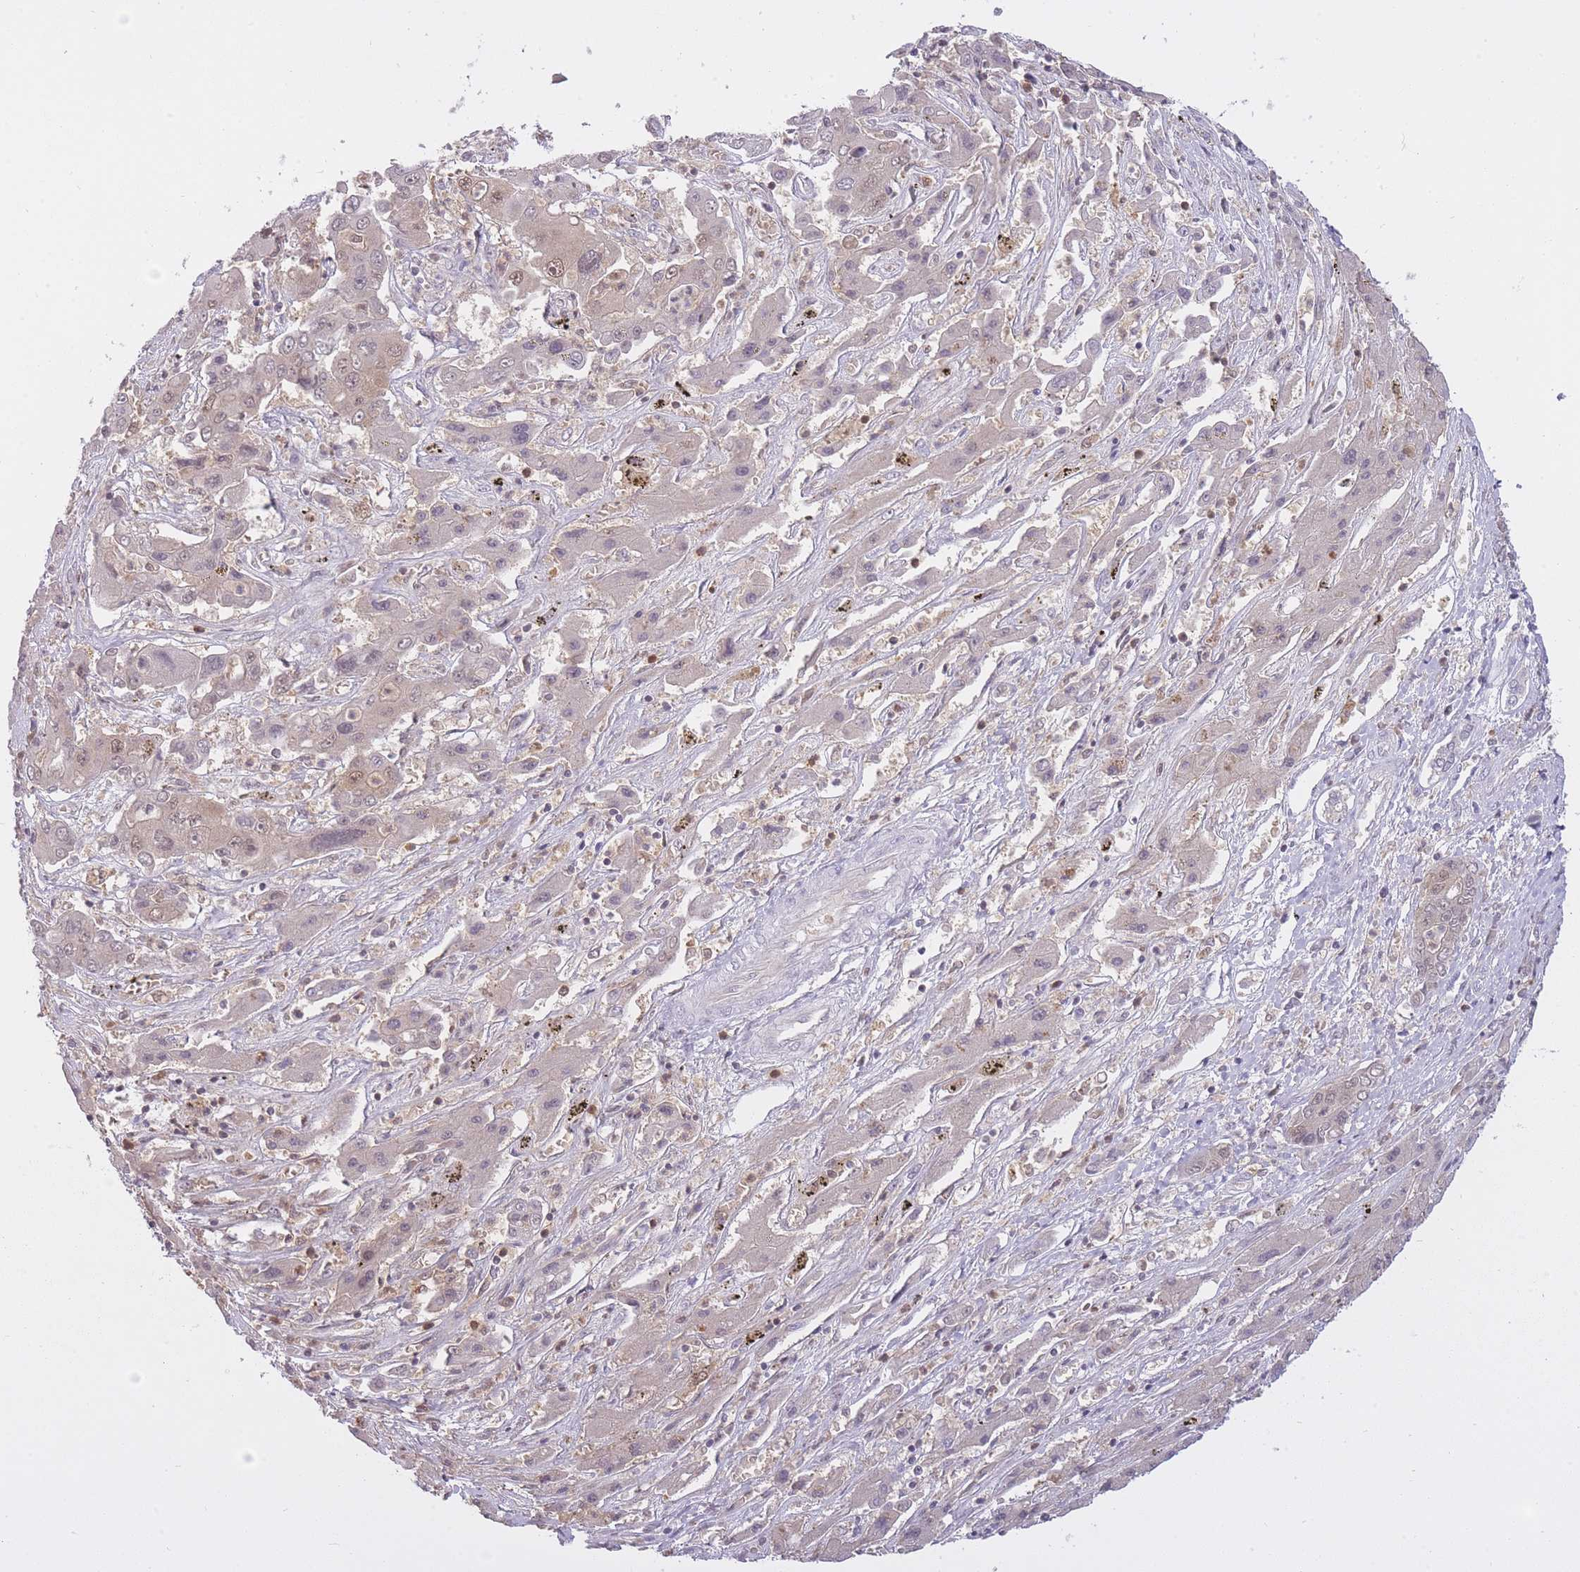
{"staining": {"intensity": "weak", "quantity": "25%-75%", "location": "cytoplasmic/membranous,nuclear"}, "tissue": "liver cancer", "cell_type": "Tumor cells", "image_type": "cancer", "snomed": [{"axis": "morphology", "description": "Cholangiocarcinoma"}, {"axis": "topography", "description": "Liver"}], "caption": "A photomicrograph of liver cholangiocarcinoma stained for a protein reveals weak cytoplasmic/membranous and nuclear brown staining in tumor cells.", "gene": "CXorf38", "patient": {"sex": "male", "age": 67}}